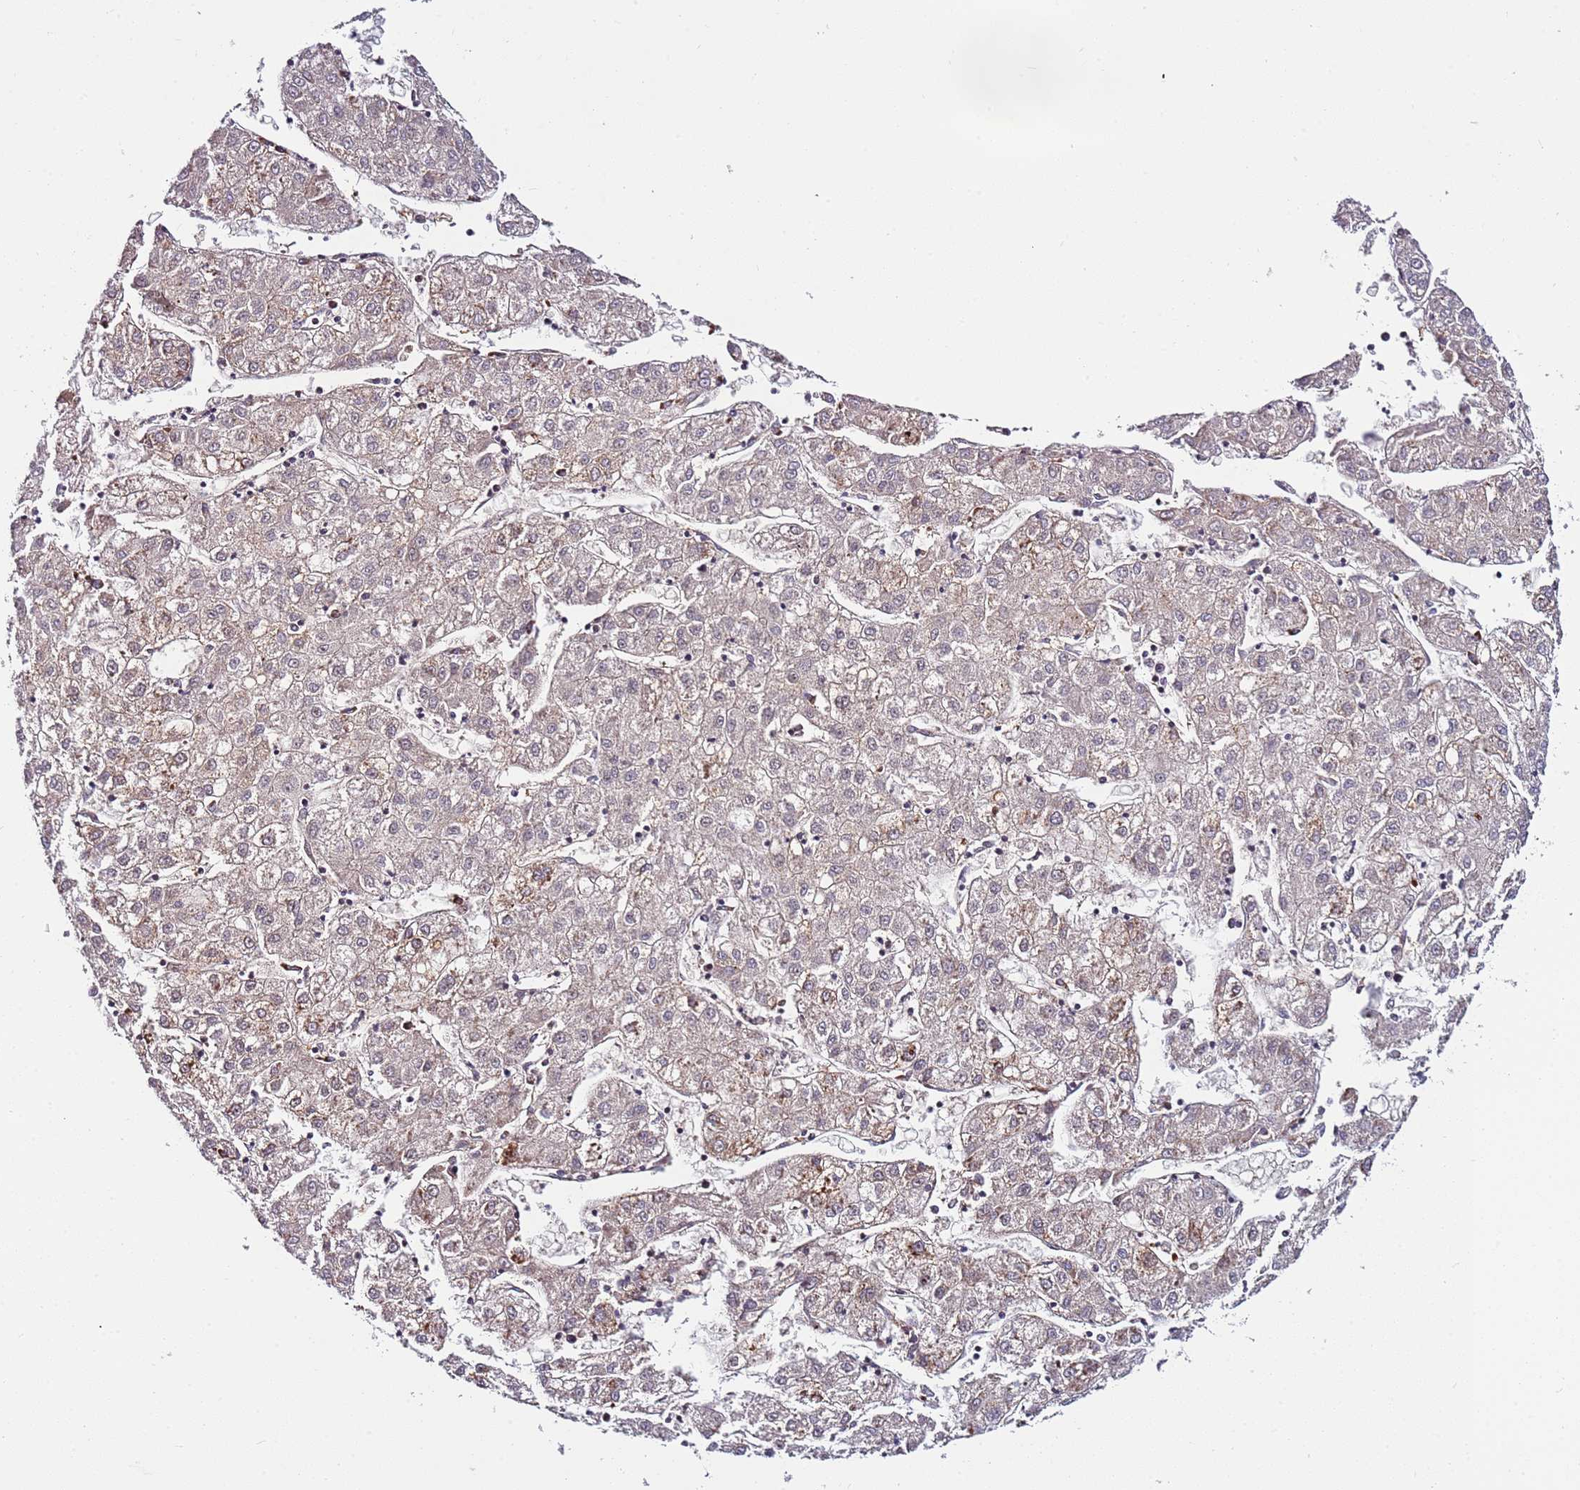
{"staining": {"intensity": "weak", "quantity": "25%-75%", "location": "cytoplasmic/membranous"}, "tissue": "liver cancer", "cell_type": "Tumor cells", "image_type": "cancer", "snomed": [{"axis": "morphology", "description": "Carcinoma, Hepatocellular, NOS"}, {"axis": "topography", "description": "Liver"}], "caption": "Protein expression analysis of human liver cancer reveals weak cytoplasmic/membranous positivity in approximately 25%-75% of tumor cells.", "gene": "SRRM5", "patient": {"sex": "male", "age": 72}}